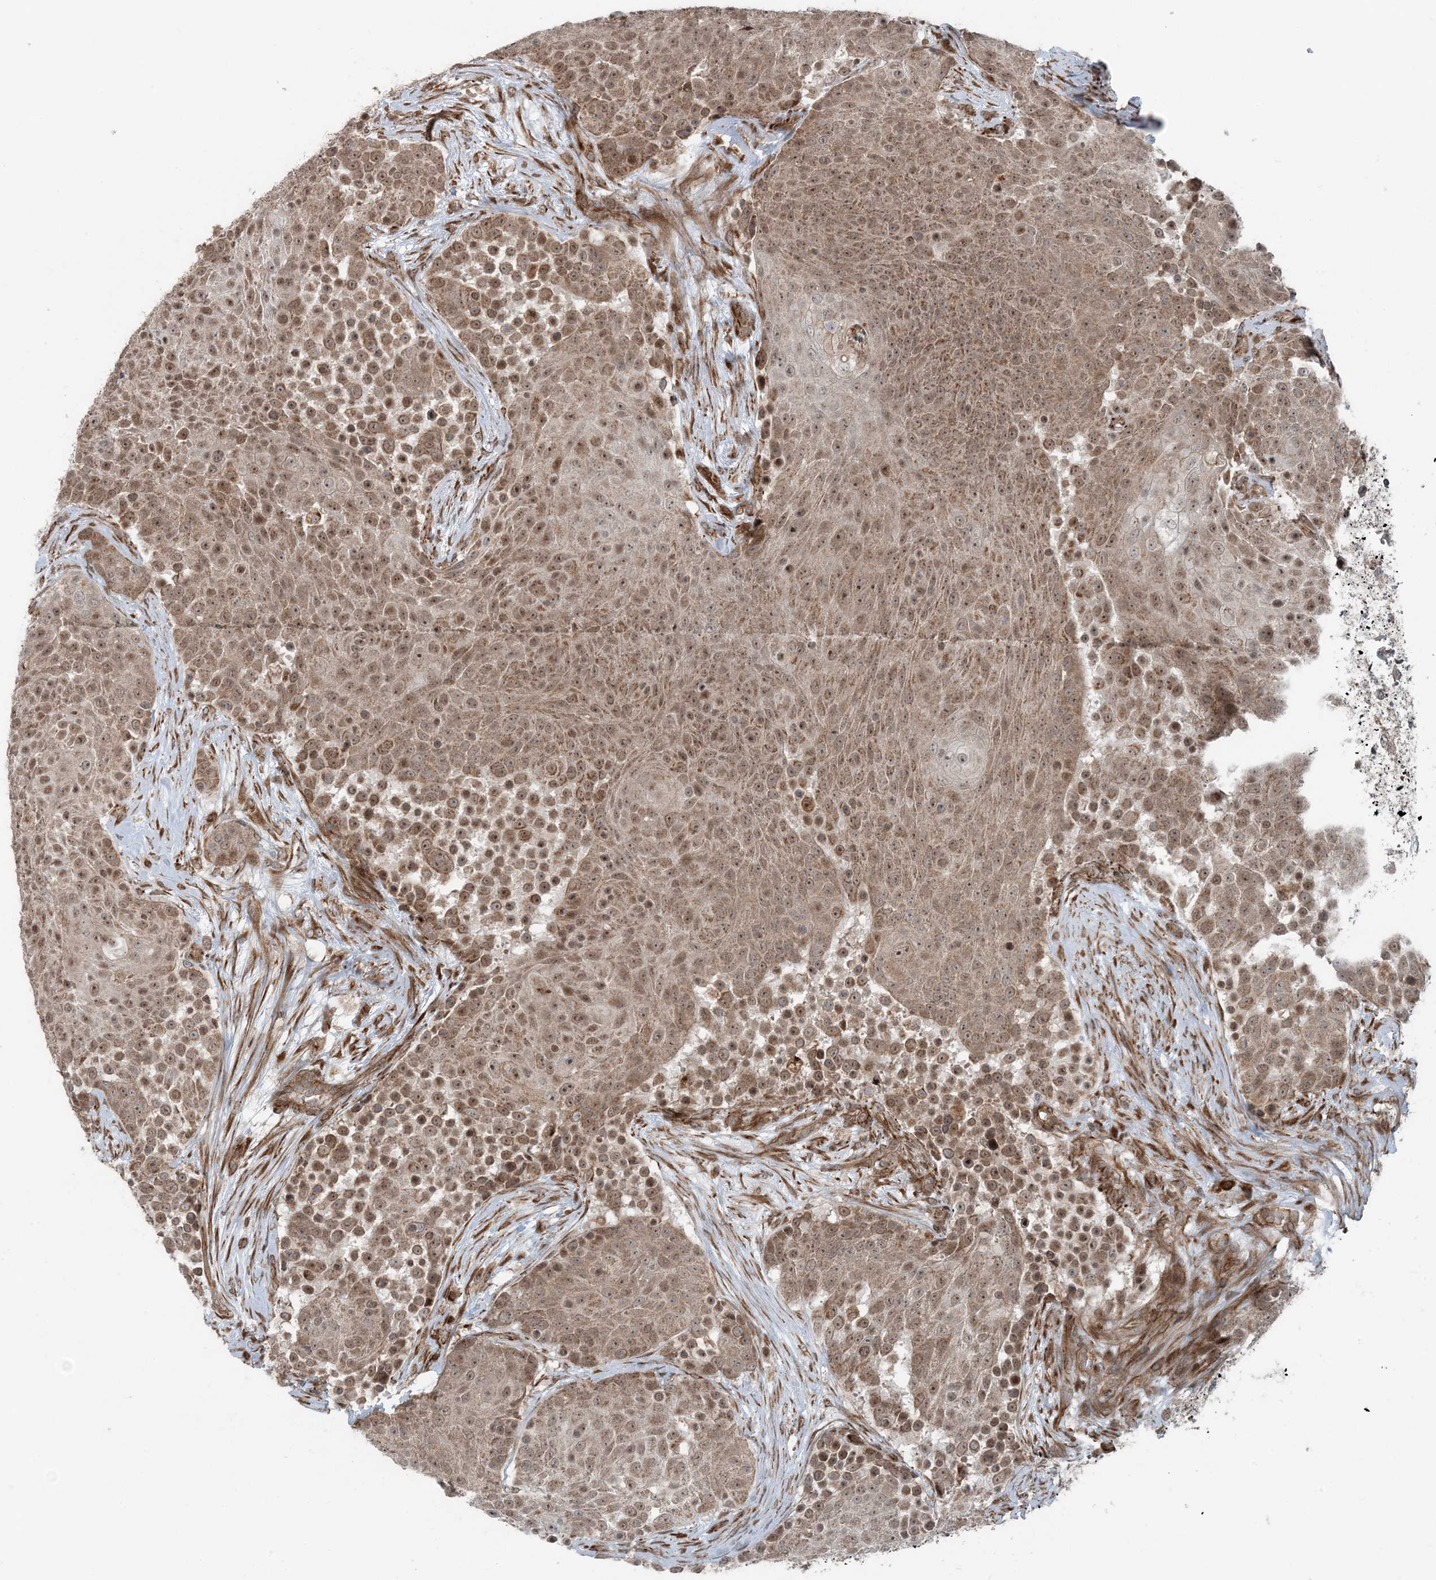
{"staining": {"intensity": "moderate", "quantity": ">75%", "location": "cytoplasmic/membranous,nuclear"}, "tissue": "urothelial cancer", "cell_type": "Tumor cells", "image_type": "cancer", "snomed": [{"axis": "morphology", "description": "Urothelial carcinoma, High grade"}, {"axis": "topography", "description": "Urinary bladder"}], "caption": "Urothelial carcinoma (high-grade) tissue reveals moderate cytoplasmic/membranous and nuclear expression in approximately >75% of tumor cells", "gene": "EDEM2", "patient": {"sex": "female", "age": 63}}